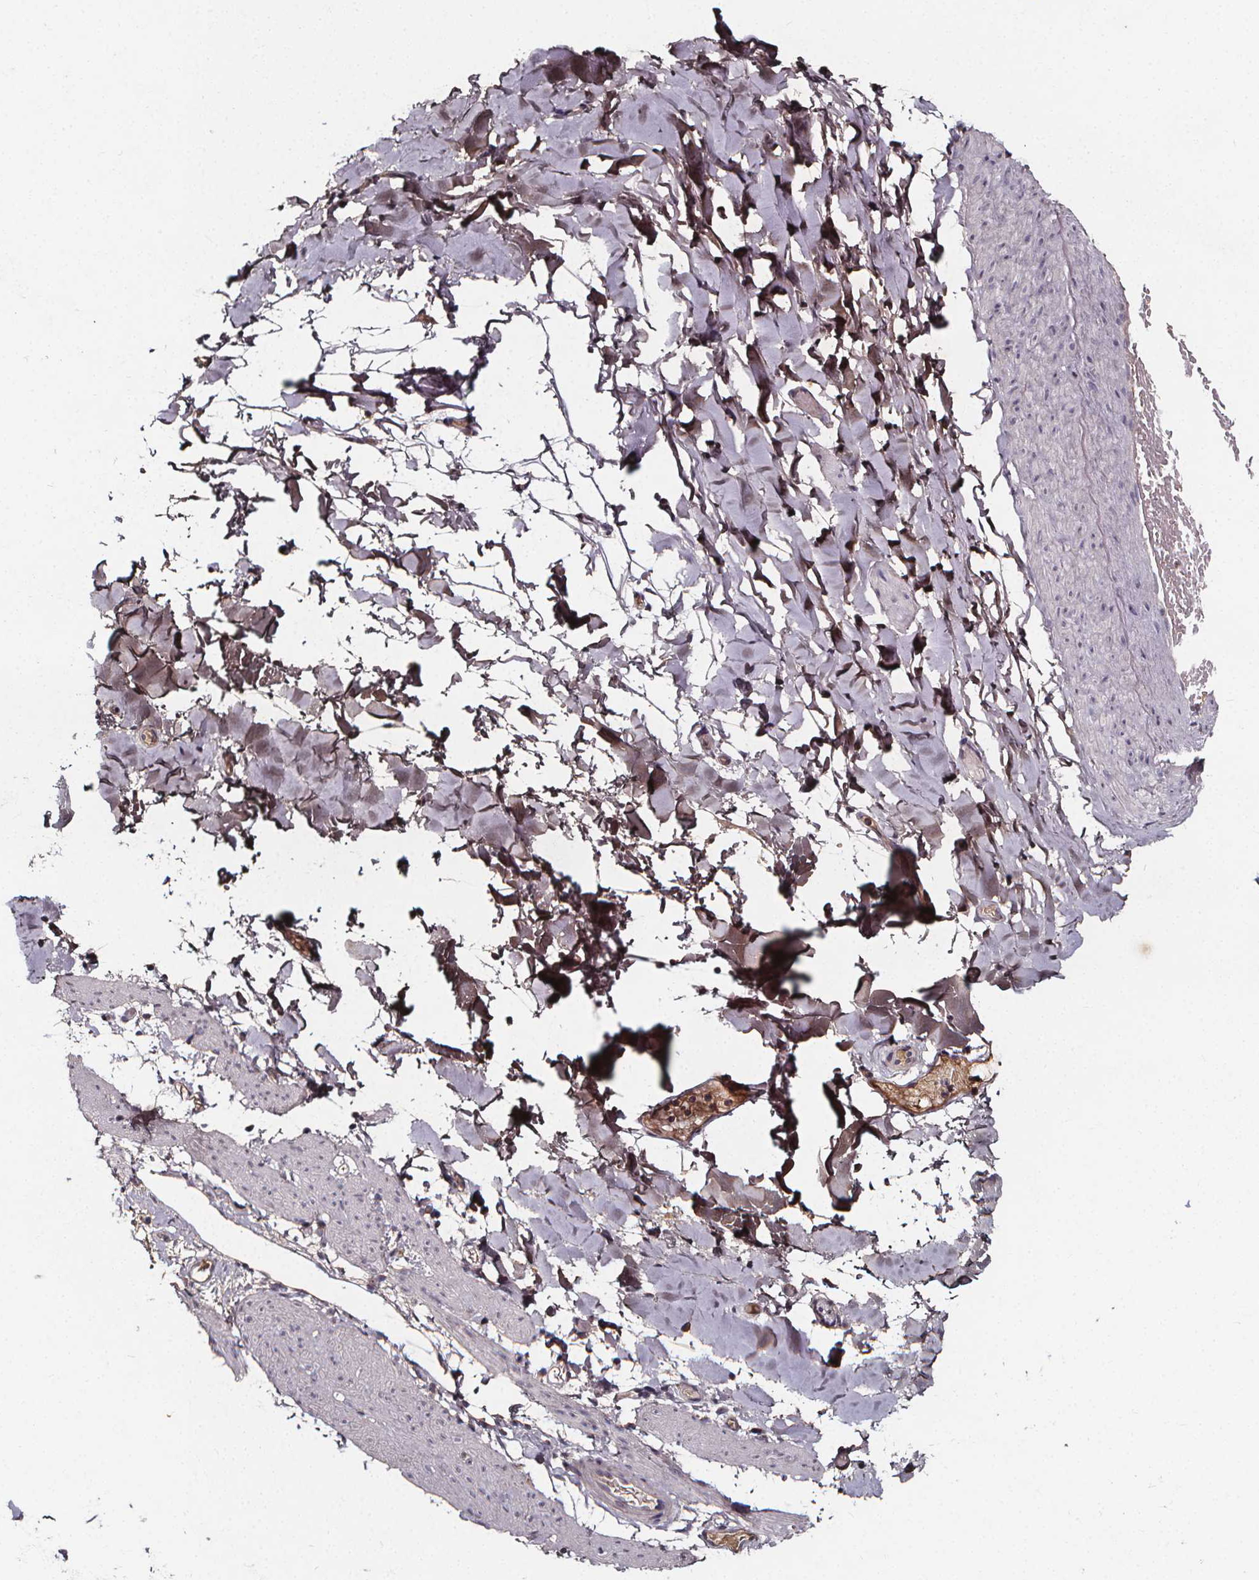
{"staining": {"intensity": "moderate", "quantity": "25%-75%", "location": "cytoplasmic/membranous"}, "tissue": "adipose tissue", "cell_type": "Adipocytes", "image_type": "normal", "snomed": [{"axis": "morphology", "description": "Normal tissue, NOS"}, {"axis": "topography", "description": "Gallbladder"}, {"axis": "topography", "description": "Peripheral nerve tissue"}], "caption": "Normal adipose tissue shows moderate cytoplasmic/membranous expression in approximately 25%-75% of adipocytes, visualized by immunohistochemistry.", "gene": "SPAG8", "patient": {"sex": "female", "age": 45}}